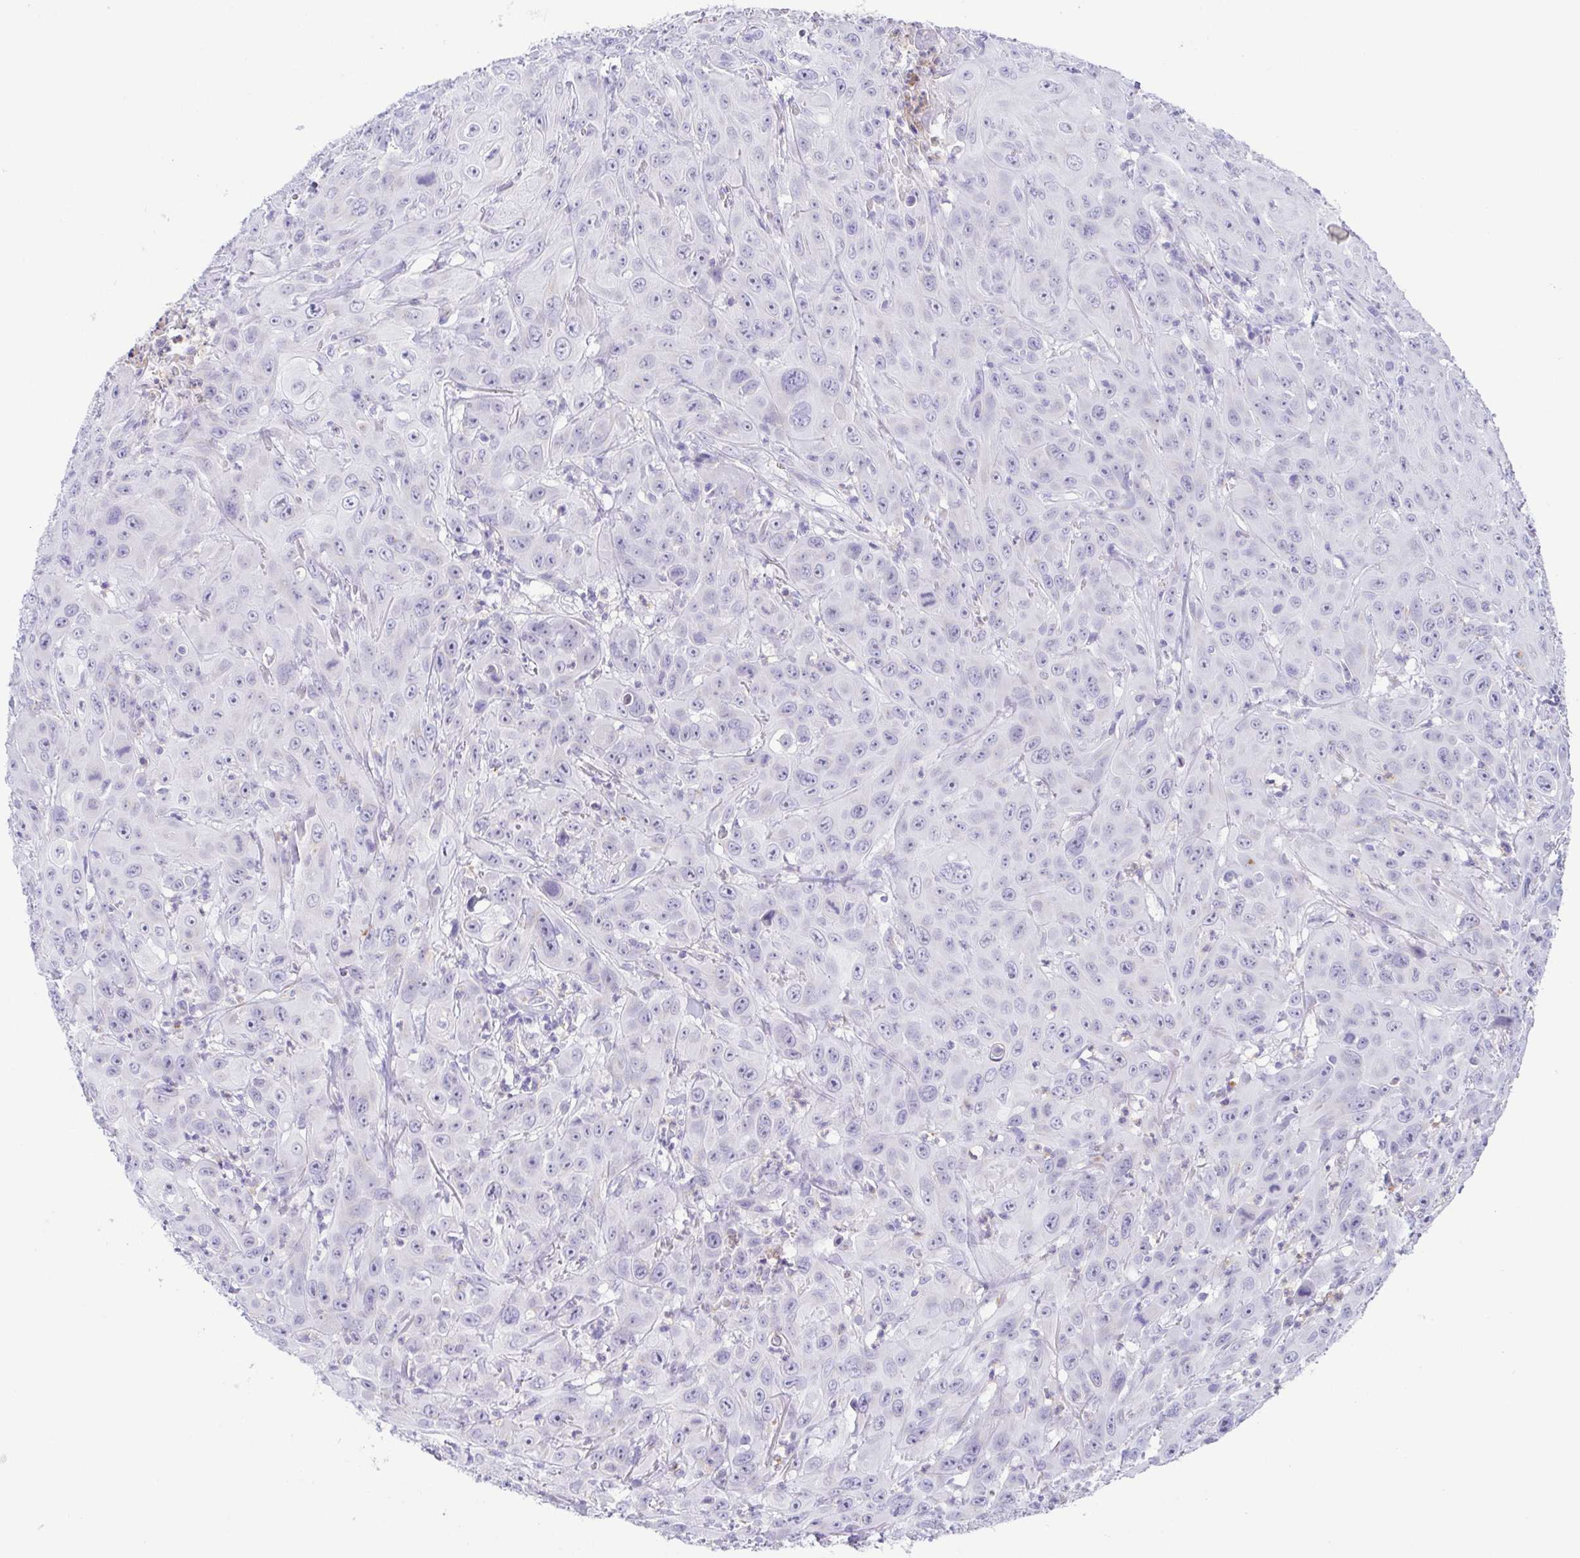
{"staining": {"intensity": "negative", "quantity": "none", "location": "none"}, "tissue": "head and neck cancer", "cell_type": "Tumor cells", "image_type": "cancer", "snomed": [{"axis": "morphology", "description": "Squamous cell carcinoma, NOS"}, {"axis": "topography", "description": "Skin"}, {"axis": "topography", "description": "Head-Neck"}], "caption": "Immunohistochemical staining of human head and neck cancer (squamous cell carcinoma) shows no significant staining in tumor cells.", "gene": "AZU1", "patient": {"sex": "male", "age": 80}}